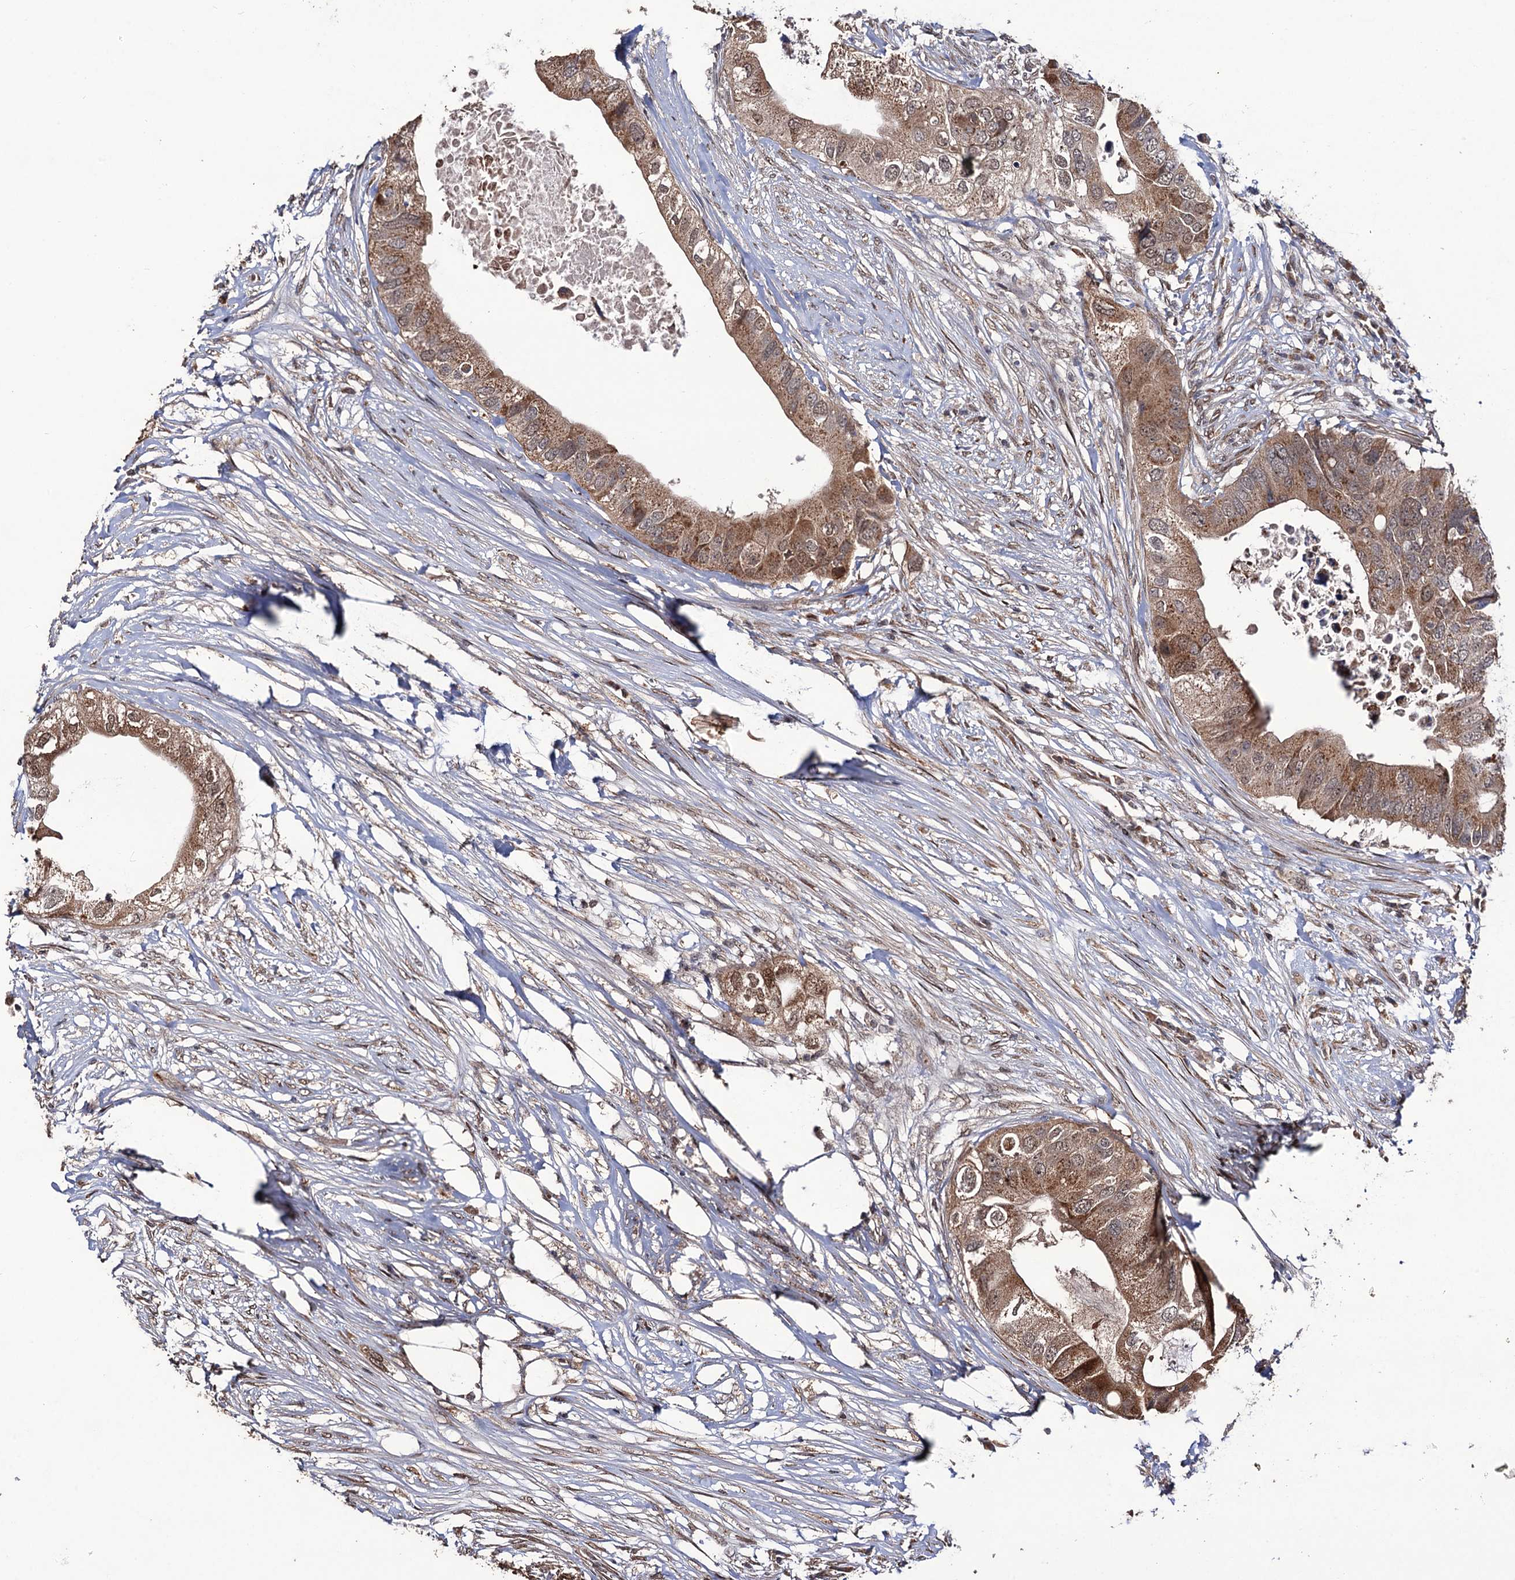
{"staining": {"intensity": "moderate", "quantity": ">75%", "location": "cytoplasmic/membranous,nuclear"}, "tissue": "colorectal cancer", "cell_type": "Tumor cells", "image_type": "cancer", "snomed": [{"axis": "morphology", "description": "Adenocarcinoma, NOS"}, {"axis": "topography", "description": "Colon"}], "caption": "A photomicrograph of human colorectal cancer (adenocarcinoma) stained for a protein exhibits moderate cytoplasmic/membranous and nuclear brown staining in tumor cells.", "gene": "LRRC63", "patient": {"sex": "male", "age": 71}}